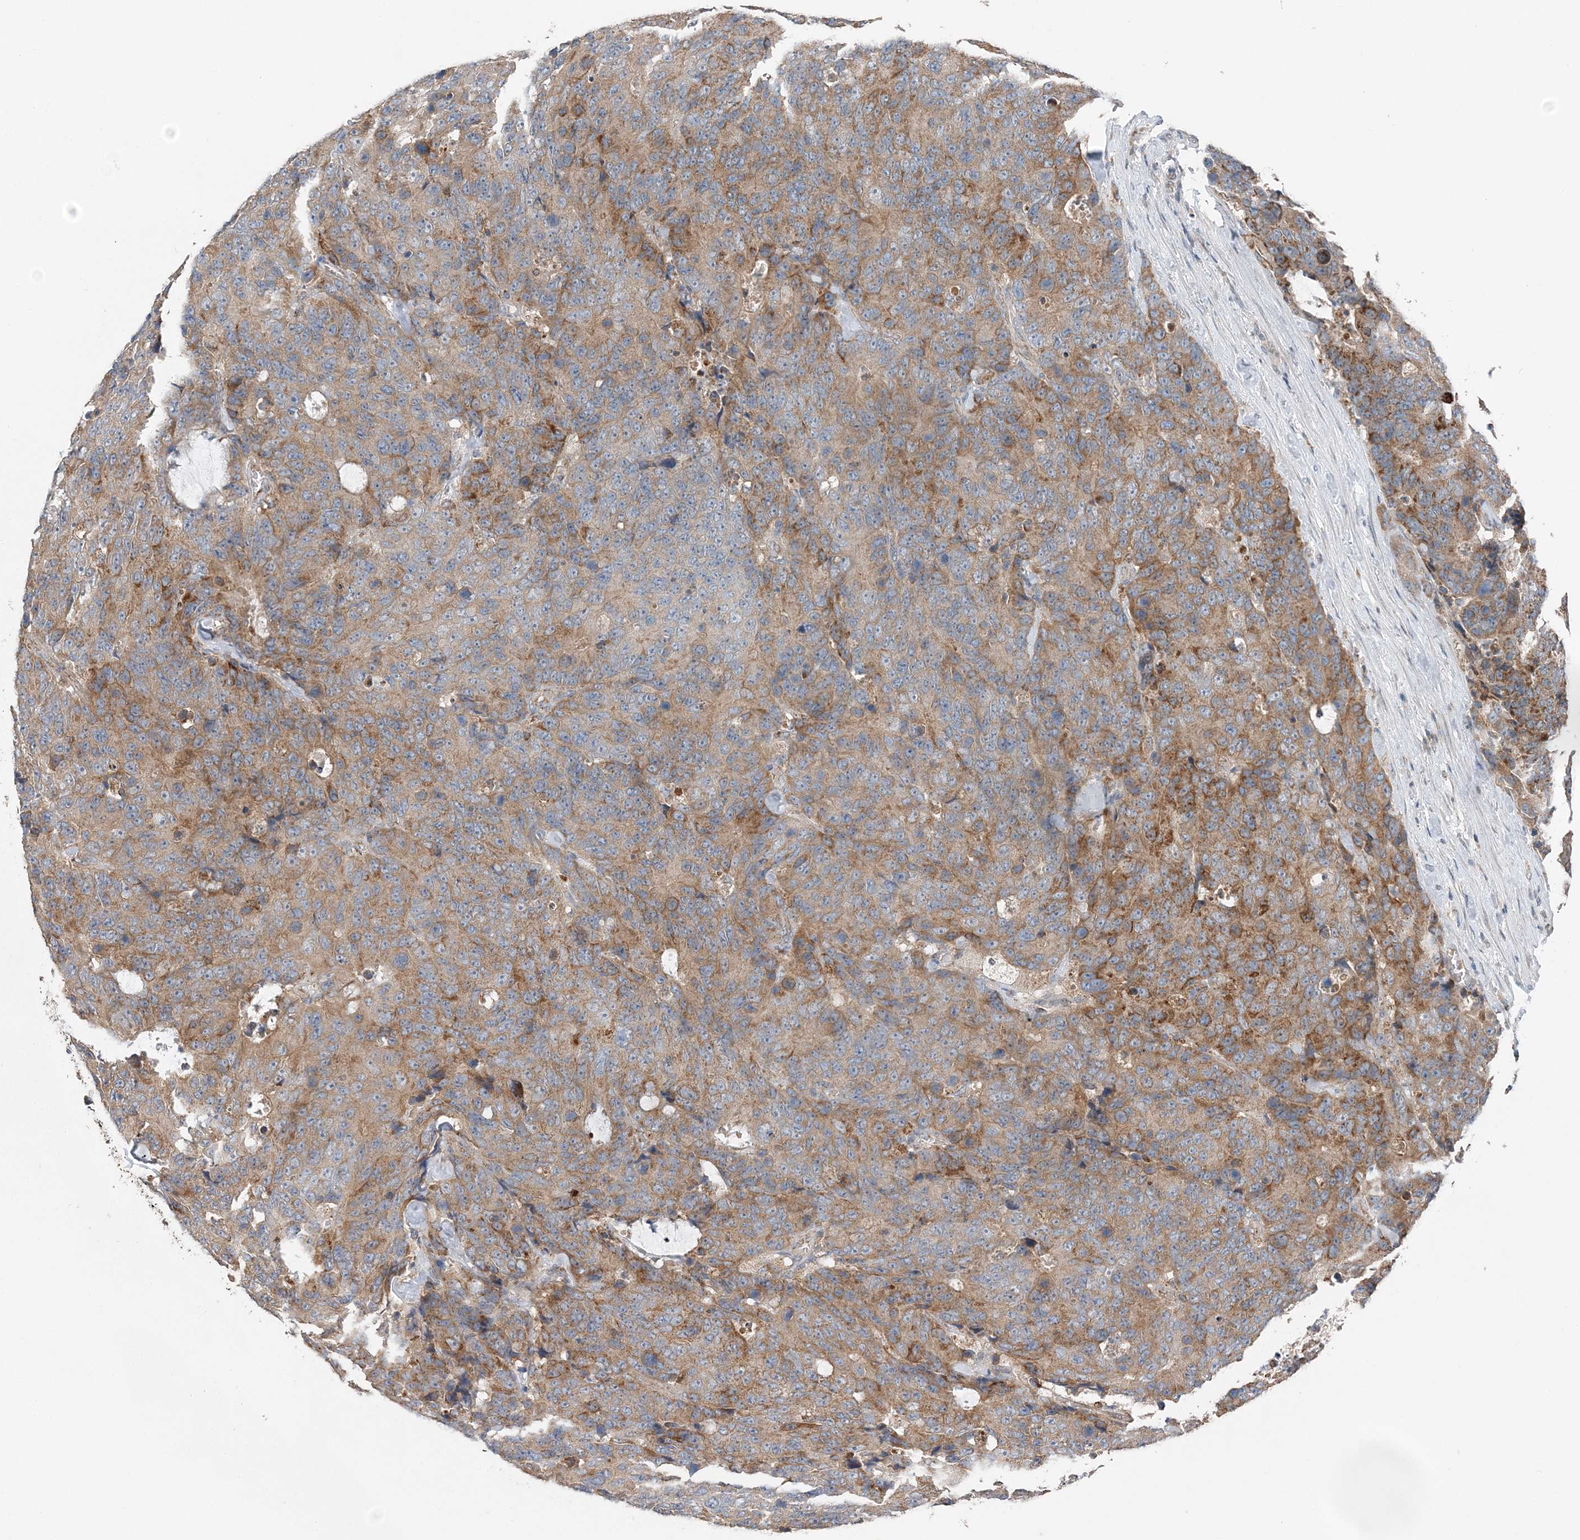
{"staining": {"intensity": "moderate", "quantity": ">75%", "location": "cytoplasmic/membranous"}, "tissue": "colorectal cancer", "cell_type": "Tumor cells", "image_type": "cancer", "snomed": [{"axis": "morphology", "description": "Adenocarcinoma, NOS"}, {"axis": "topography", "description": "Colon"}], "caption": "Colorectal cancer tissue reveals moderate cytoplasmic/membranous expression in about >75% of tumor cells", "gene": "SPRY2", "patient": {"sex": "female", "age": 86}}